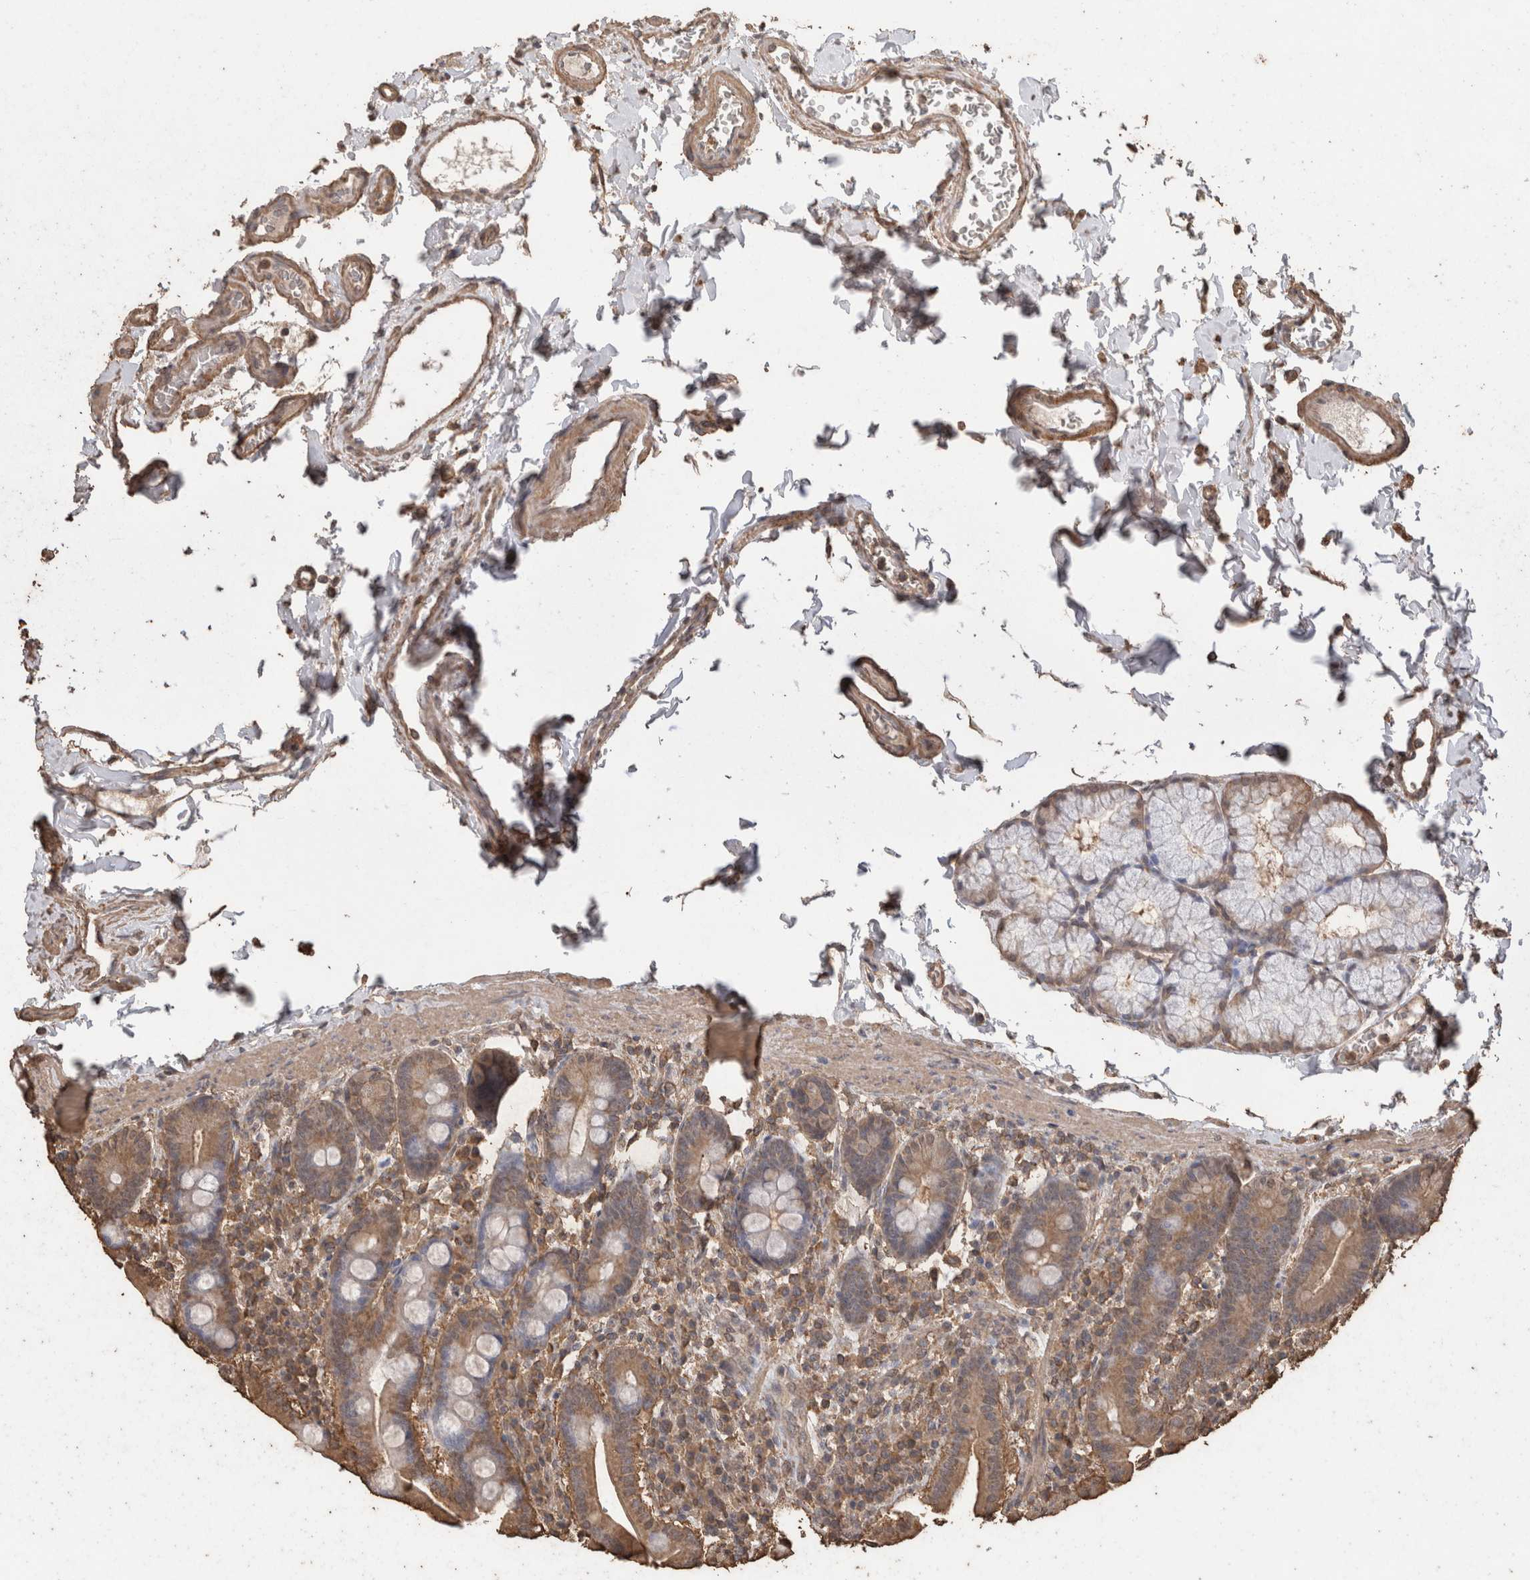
{"staining": {"intensity": "moderate", "quantity": ">75%", "location": "cytoplasmic/membranous"}, "tissue": "duodenum", "cell_type": "Glandular cells", "image_type": "normal", "snomed": [{"axis": "morphology", "description": "Normal tissue, NOS"}, {"axis": "morphology", "description": "Adenocarcinoma, NOS"}, {"axis": "topography", "description": "Pancreas"}, {"axis": "topography", "description": "Duodenum"}], "caption": "An image of duodenum stained for a protein exhibits moderate cytoplasmic/membranous brown staining in glandular cells. (Brightfield microscopy of DAB IHC at high magnification).", "gene": "CX3CL1", "patient": {"sex": "male", "age": 50}}